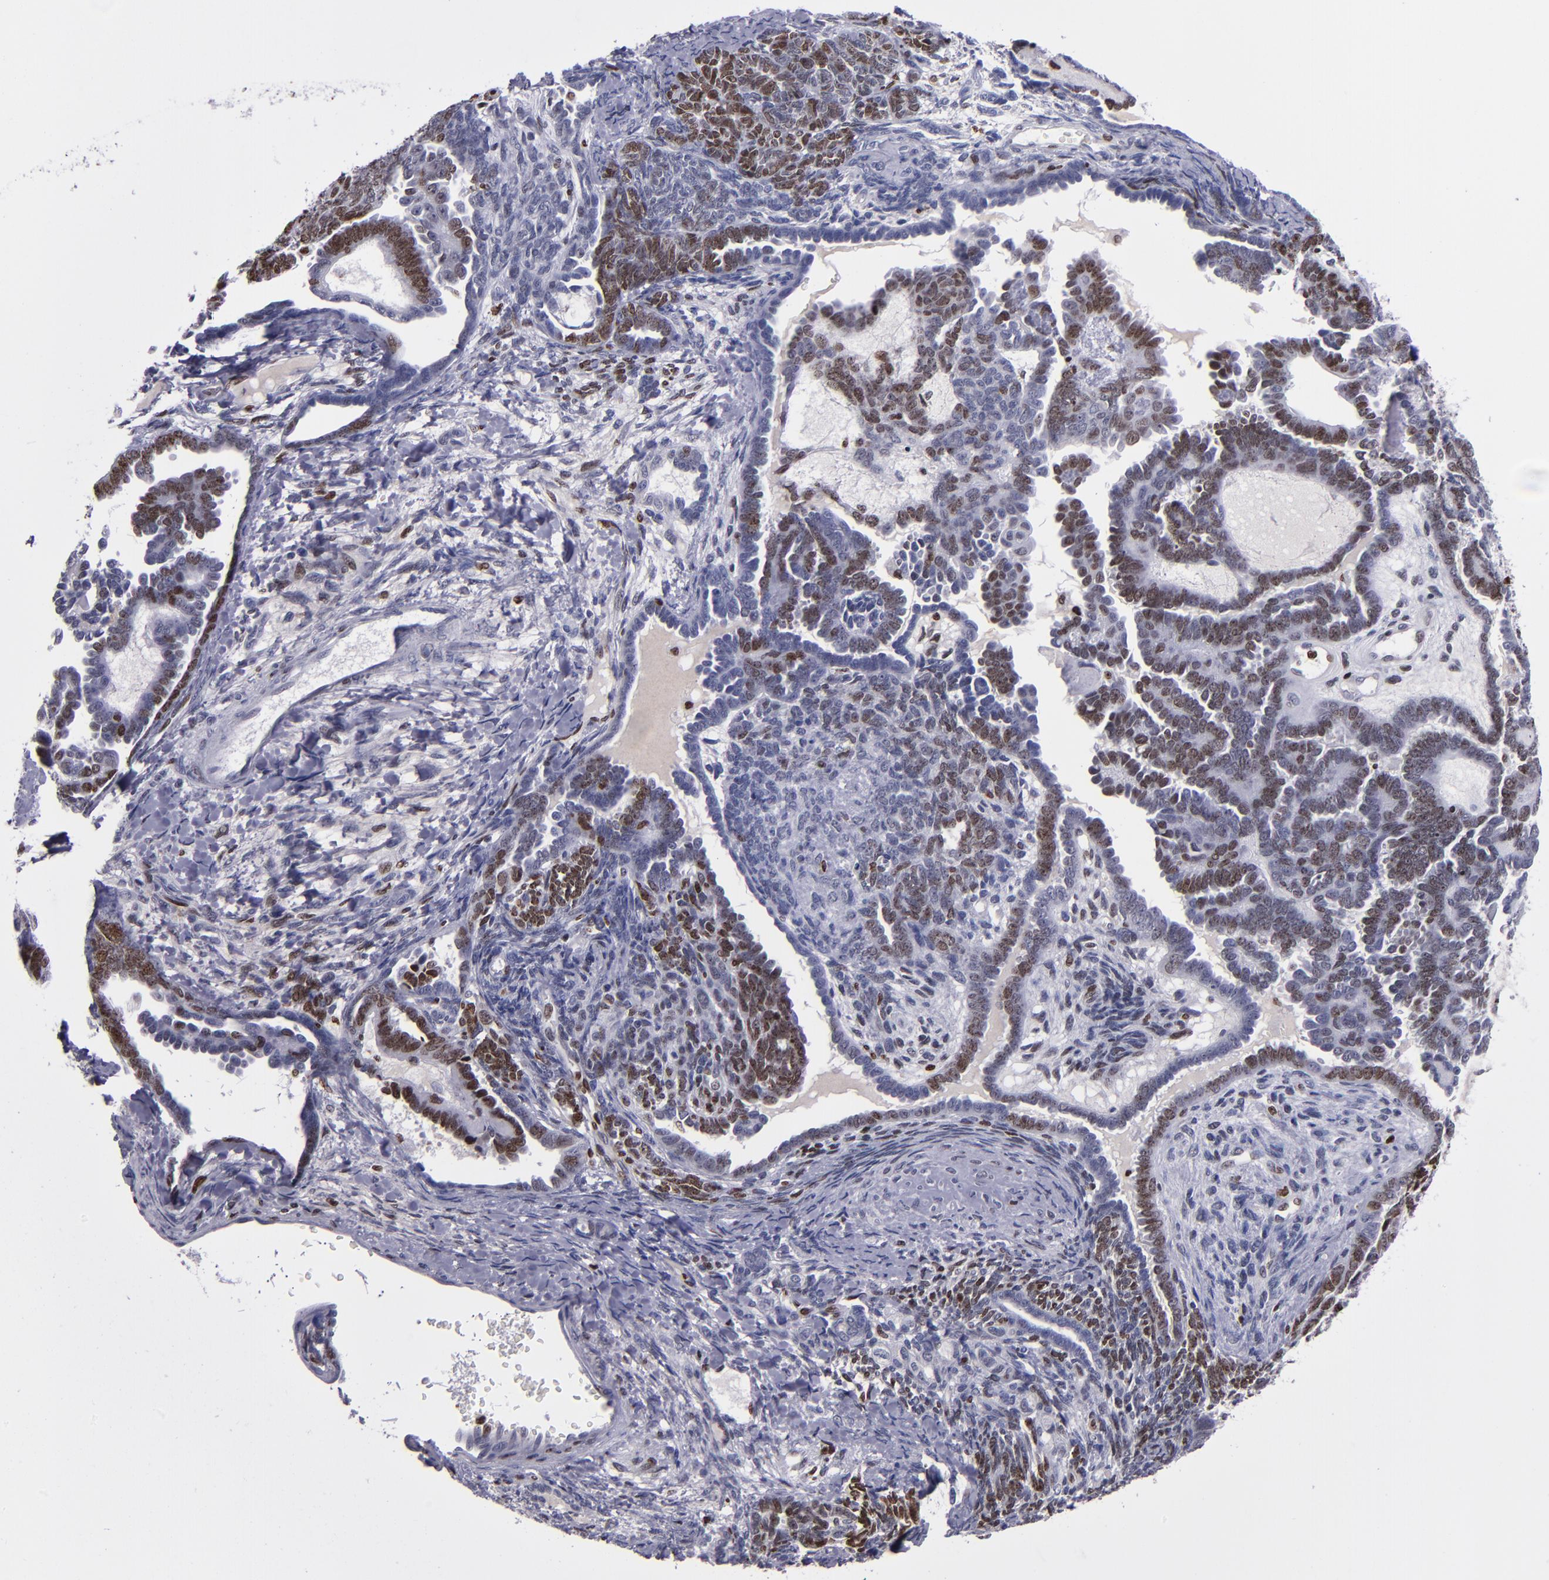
{"staining": {"intensity": "strong", "quantity": ">75%", "location": "nuclear"}, "tissue": "endometrial cancer", "cell_type": "Tumor cells", "image_type": "cancer", "snomed": [{"axis": "morphology", "description": "Neoplasm, malignant, NOS"}, {"axis": "topography", "description": "Endometrium"}], "caption": "This is a photomicrograph of IHC staining of endometrial neoplasm (malignant), which shows strong expression in the nuclear of tumor cells.", "gene": "CDKL5", "patient": {"sex": "female", "age": 74}}